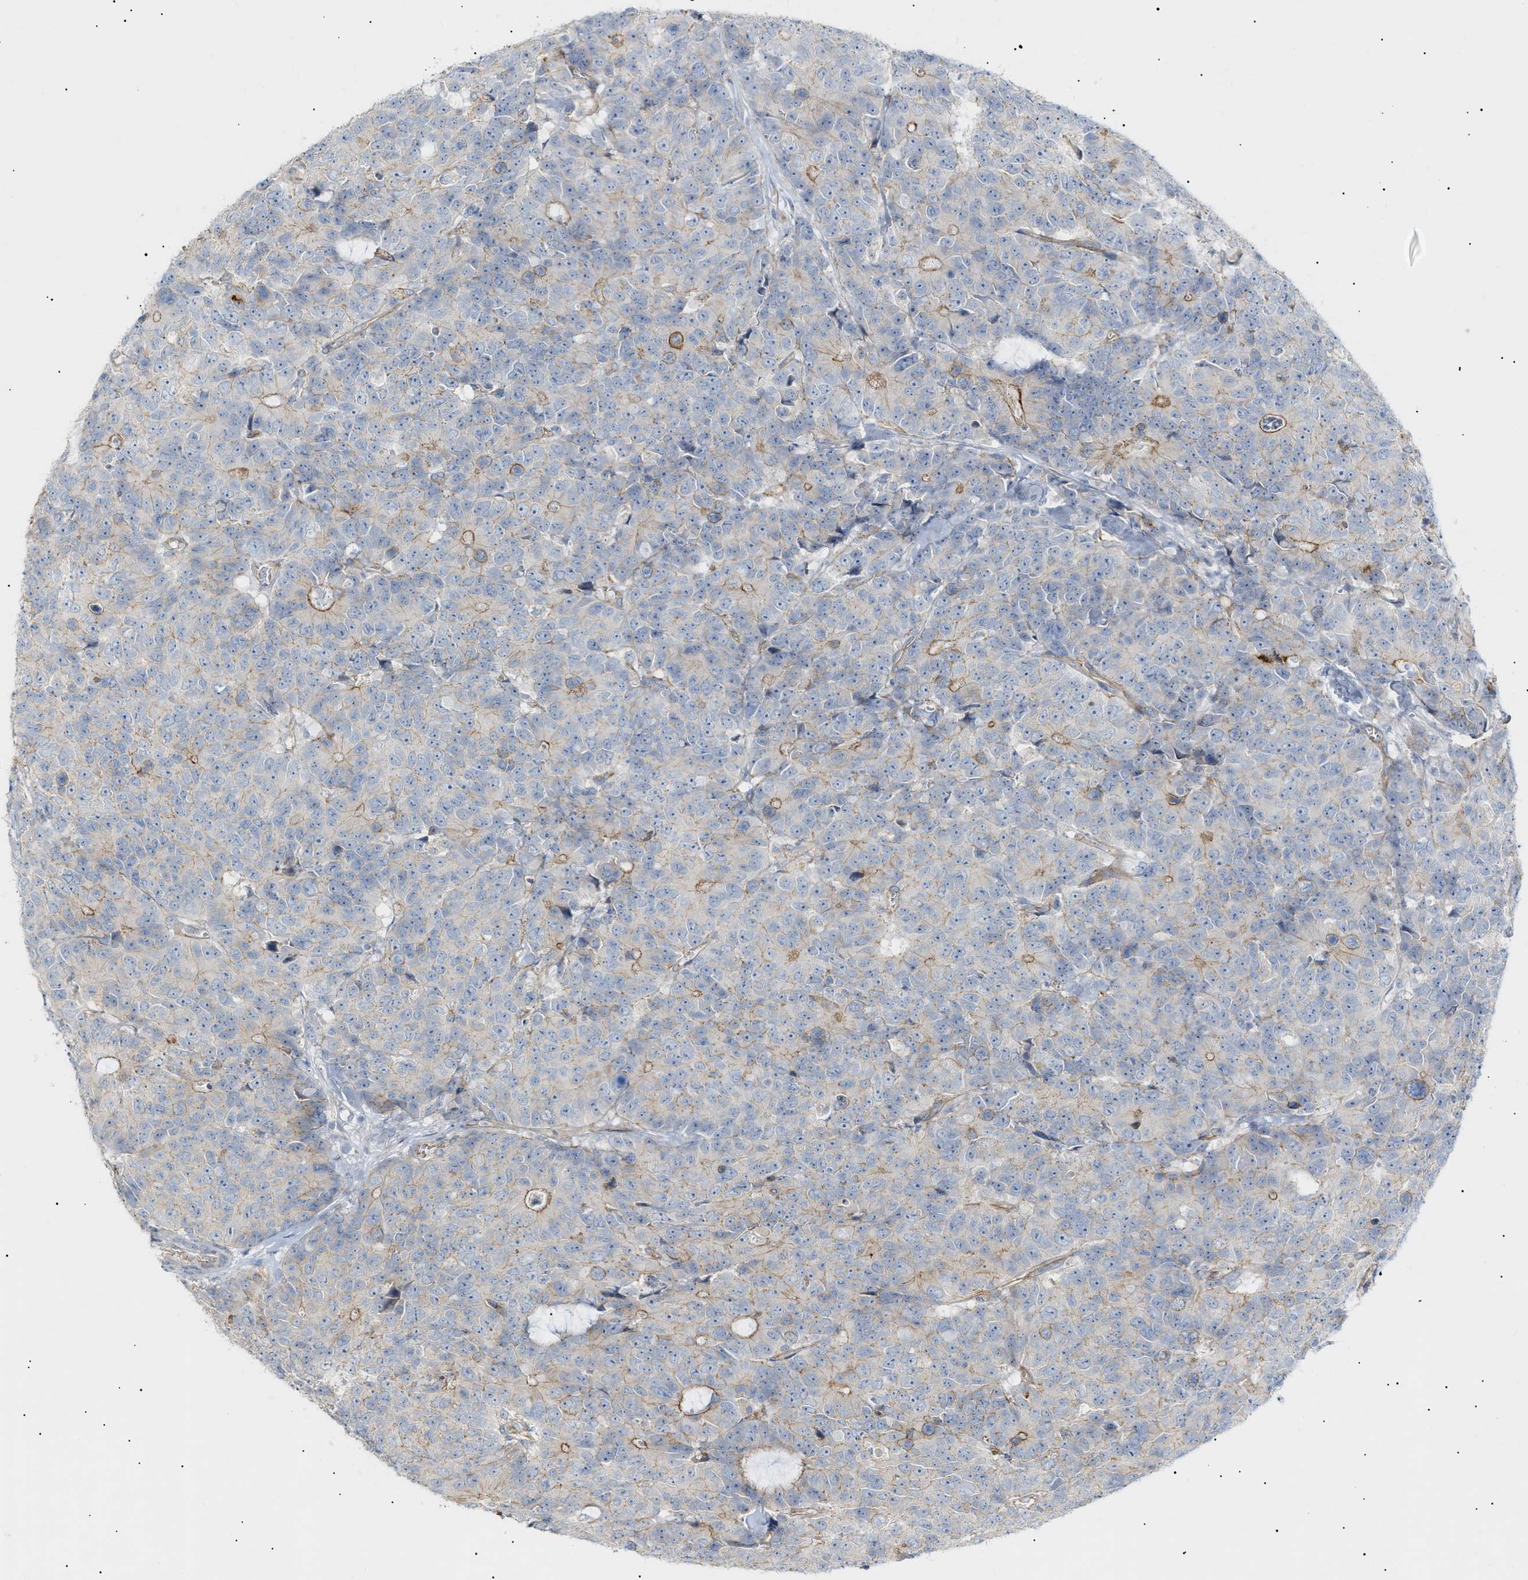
{"staining": {"intensity": "moderate", "quantity": "<25%", "location": "cytoplasmic/membranous"}, "tissue": "colorectal cancer", "cell_type": "Tumor cells", "image_type": "cancer", "snomed": [{"axis": "morphology", "description": "Adenocarcinoma, NOS"}, {"axis": "topography", "description": "Colon"}], "caption": "Human colorectal cancer stained with a protein marker demonstrates moderate staining in tumor cells.", "gene": "ZFHX2", "patient": {"sex": "female", "age": 86}}